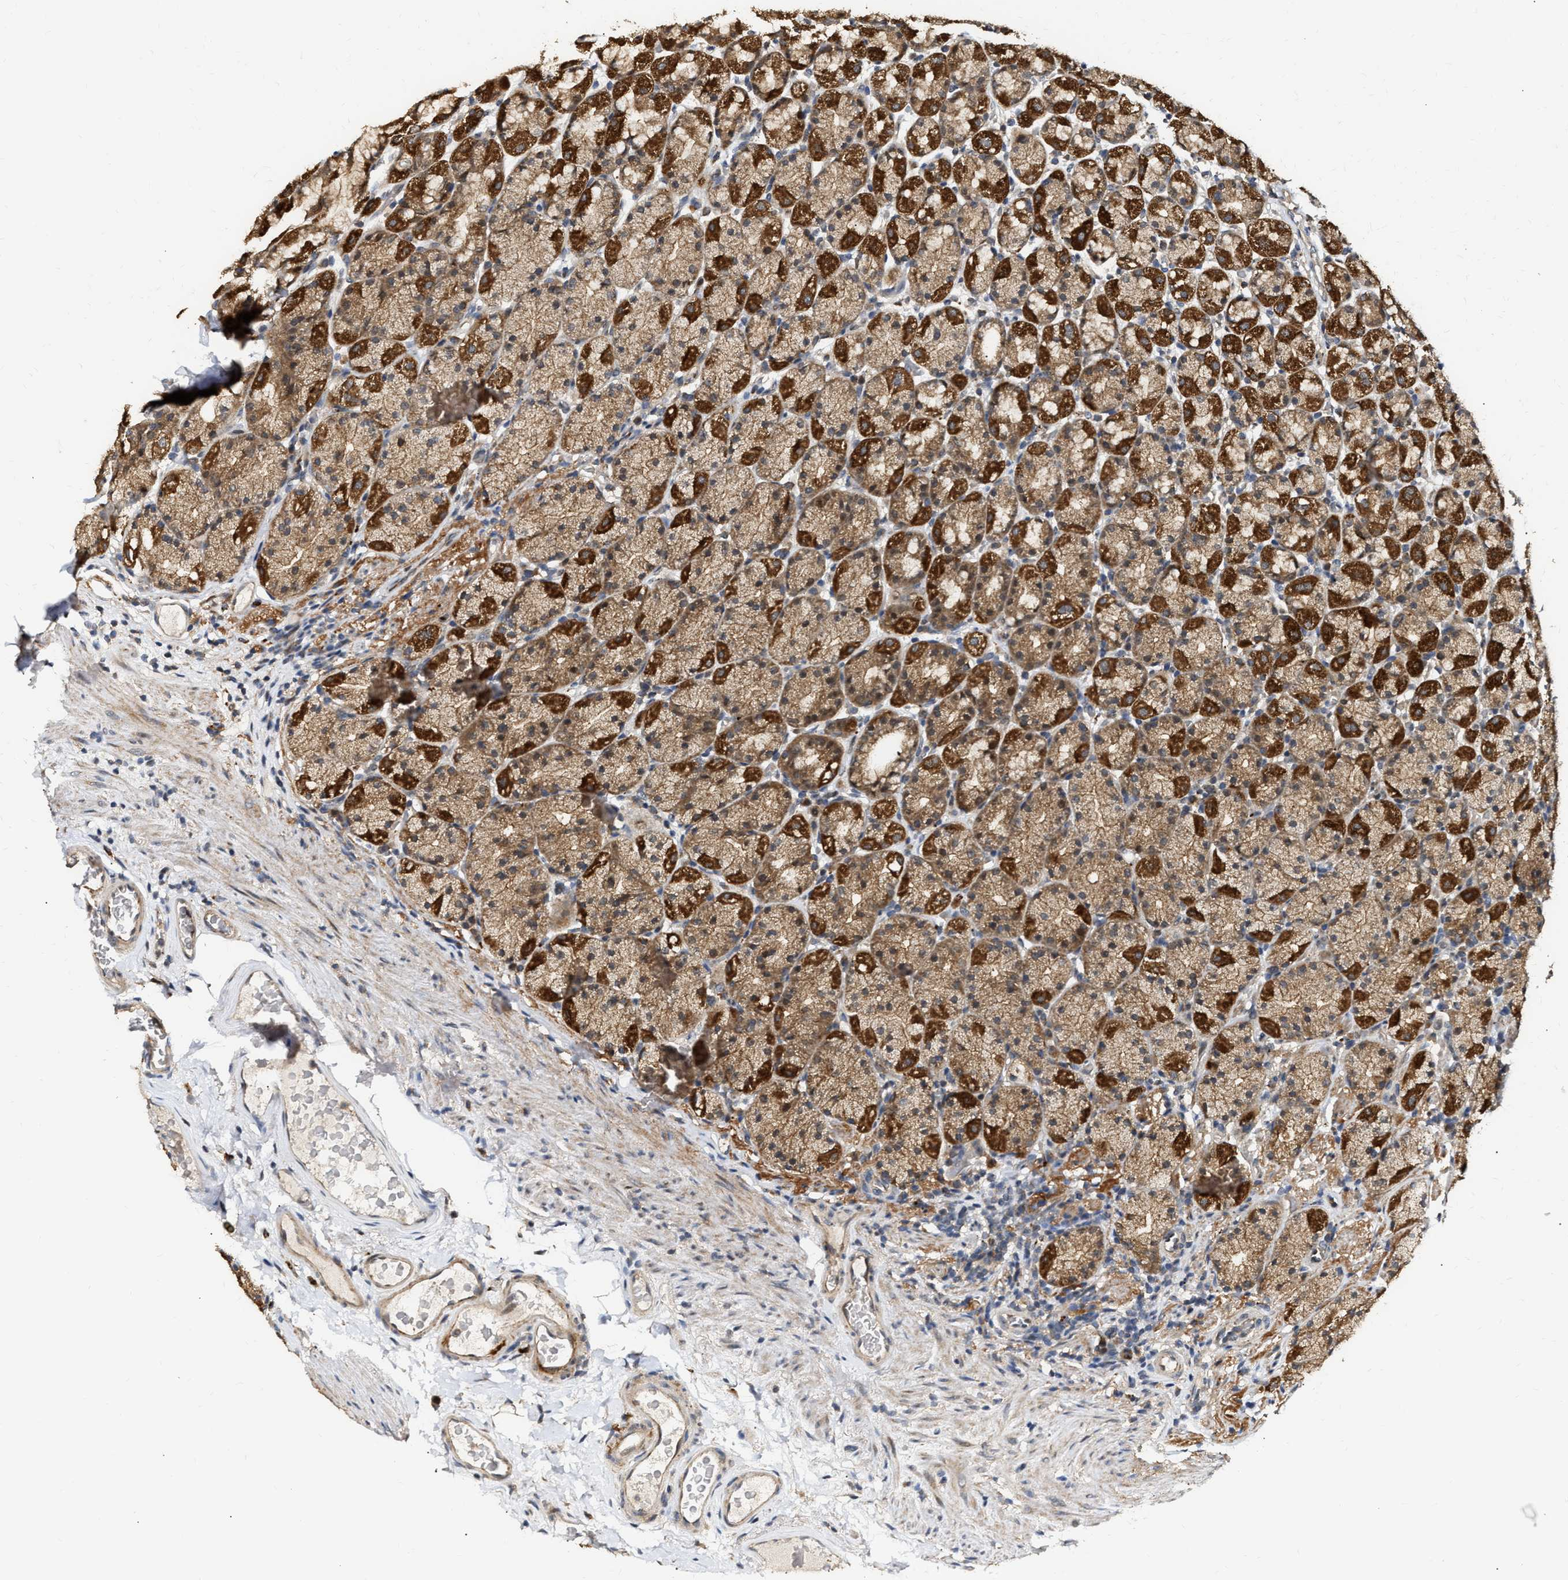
{"staining": {"intensity": "strong", "quantity": ">75%", "location": "cytoplasmic/membranous"}, "tissue": "stomach", "cell_type": "Glandular cells", "image_type": "normal", "snomed": [{"axis": "morphology", "description": "Normal tissue, NOS"}, {"axis": "topography", "description": "Stomach, upper"}], "caption": "An immunohistochemistry (IHC) photomicrograph of benign tissue is shown. Protein staining in brown shows strong cytoplasmic/membranous positivity in stomach within glandular cells. (DAB = brown stain, brightfield microscopy at high magnification).", "gene": "EXTL2", "patient": {"sex": "male", "age": 68}}